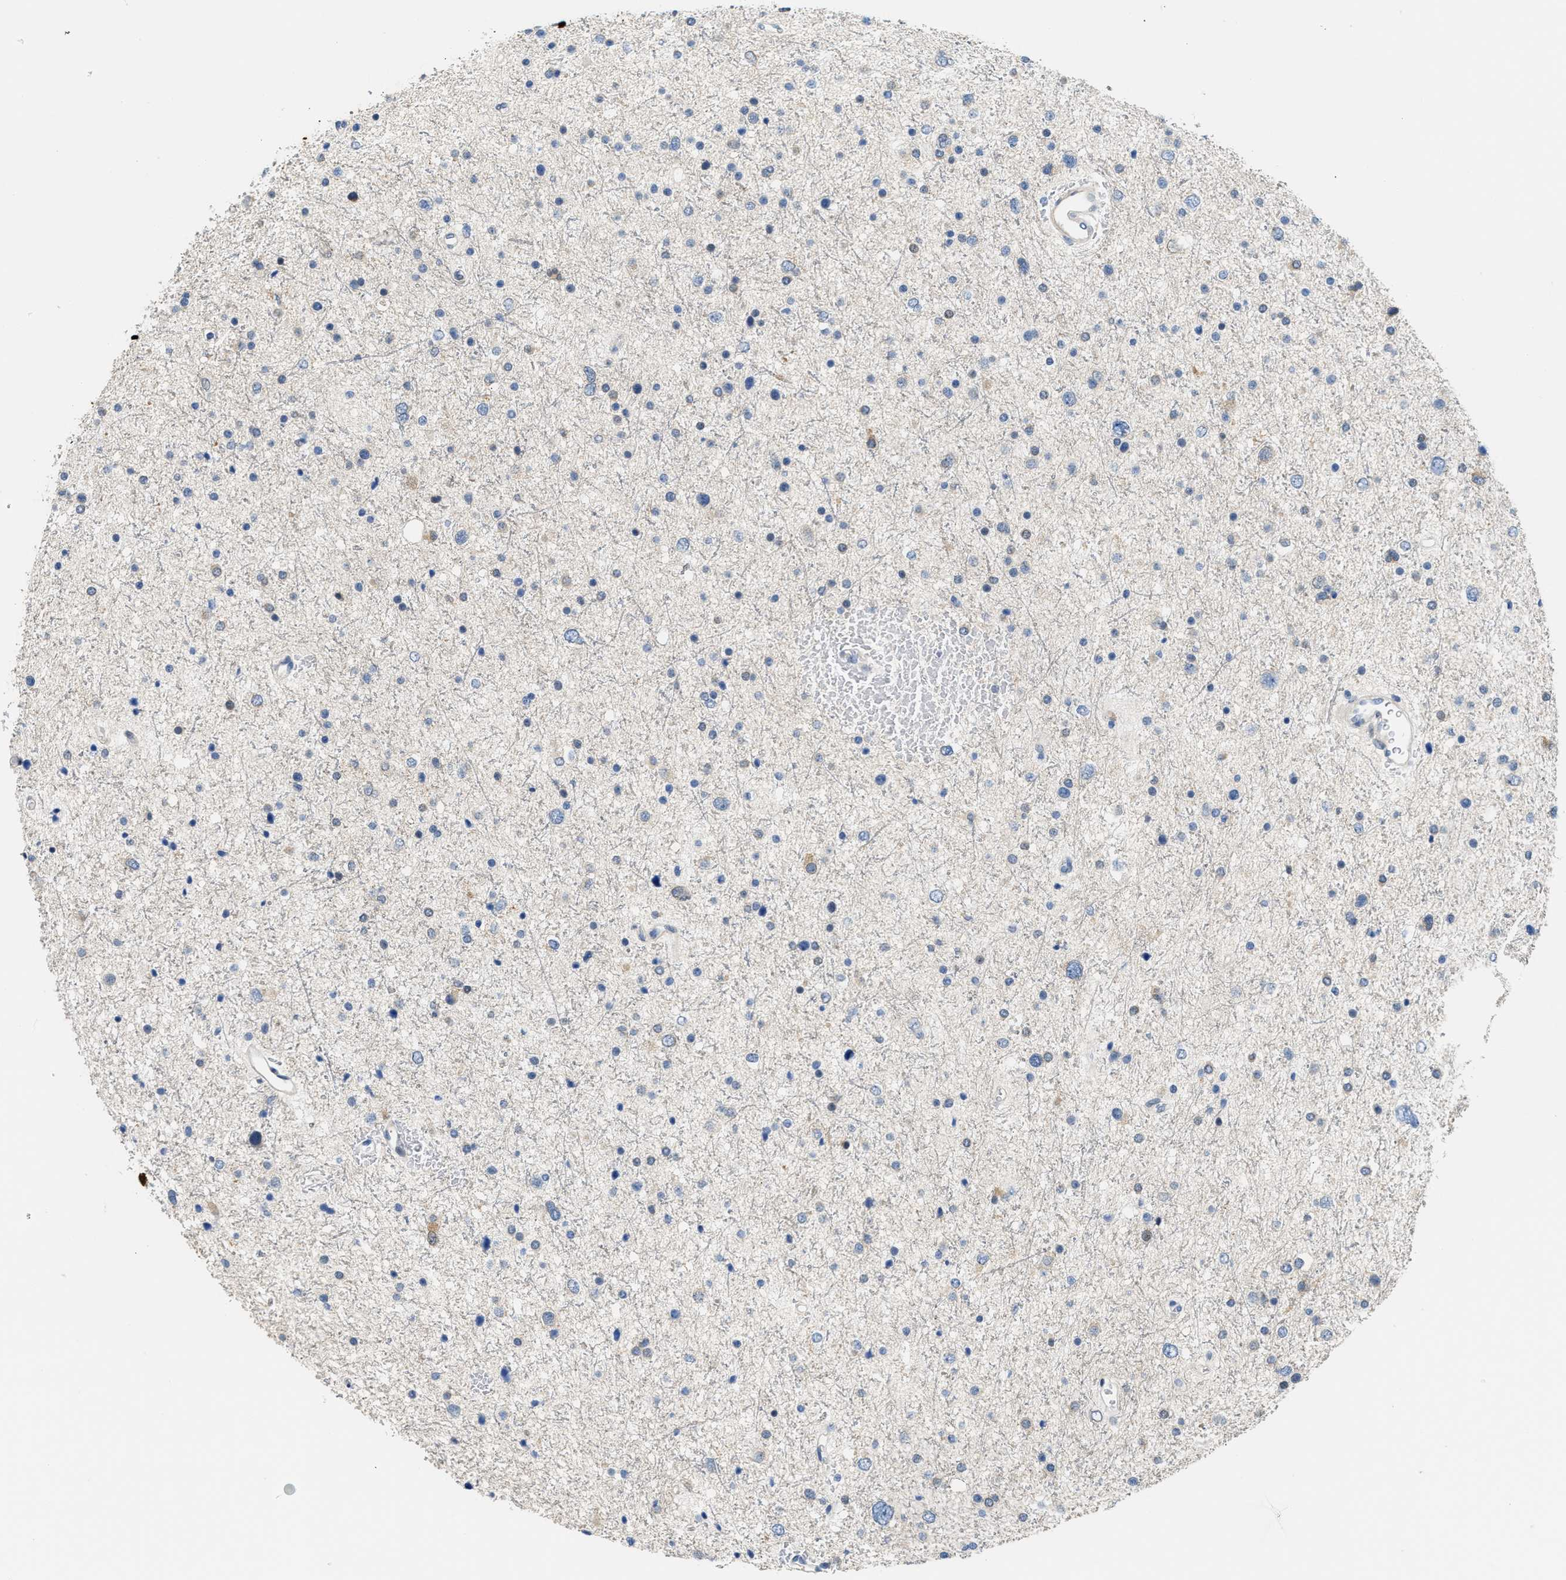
{"staining": {"intensity": "negative", "quantity": "none", "location": "none"}, "tissue": "glioma", "cell_type": "Tumor cells", "image_type": "cancer", "snomed": [{"axis": "morphology", "description": "Glioma, malignant, Low grade"}, {"axis": "topography", "description": "Brain"}], "caption": "An immunohistochemistry image of glioma is shown. There is no staining in tumor cells of glioma.", "gene": "CLGN", "patient": {"sex": "female", "age": 37}}